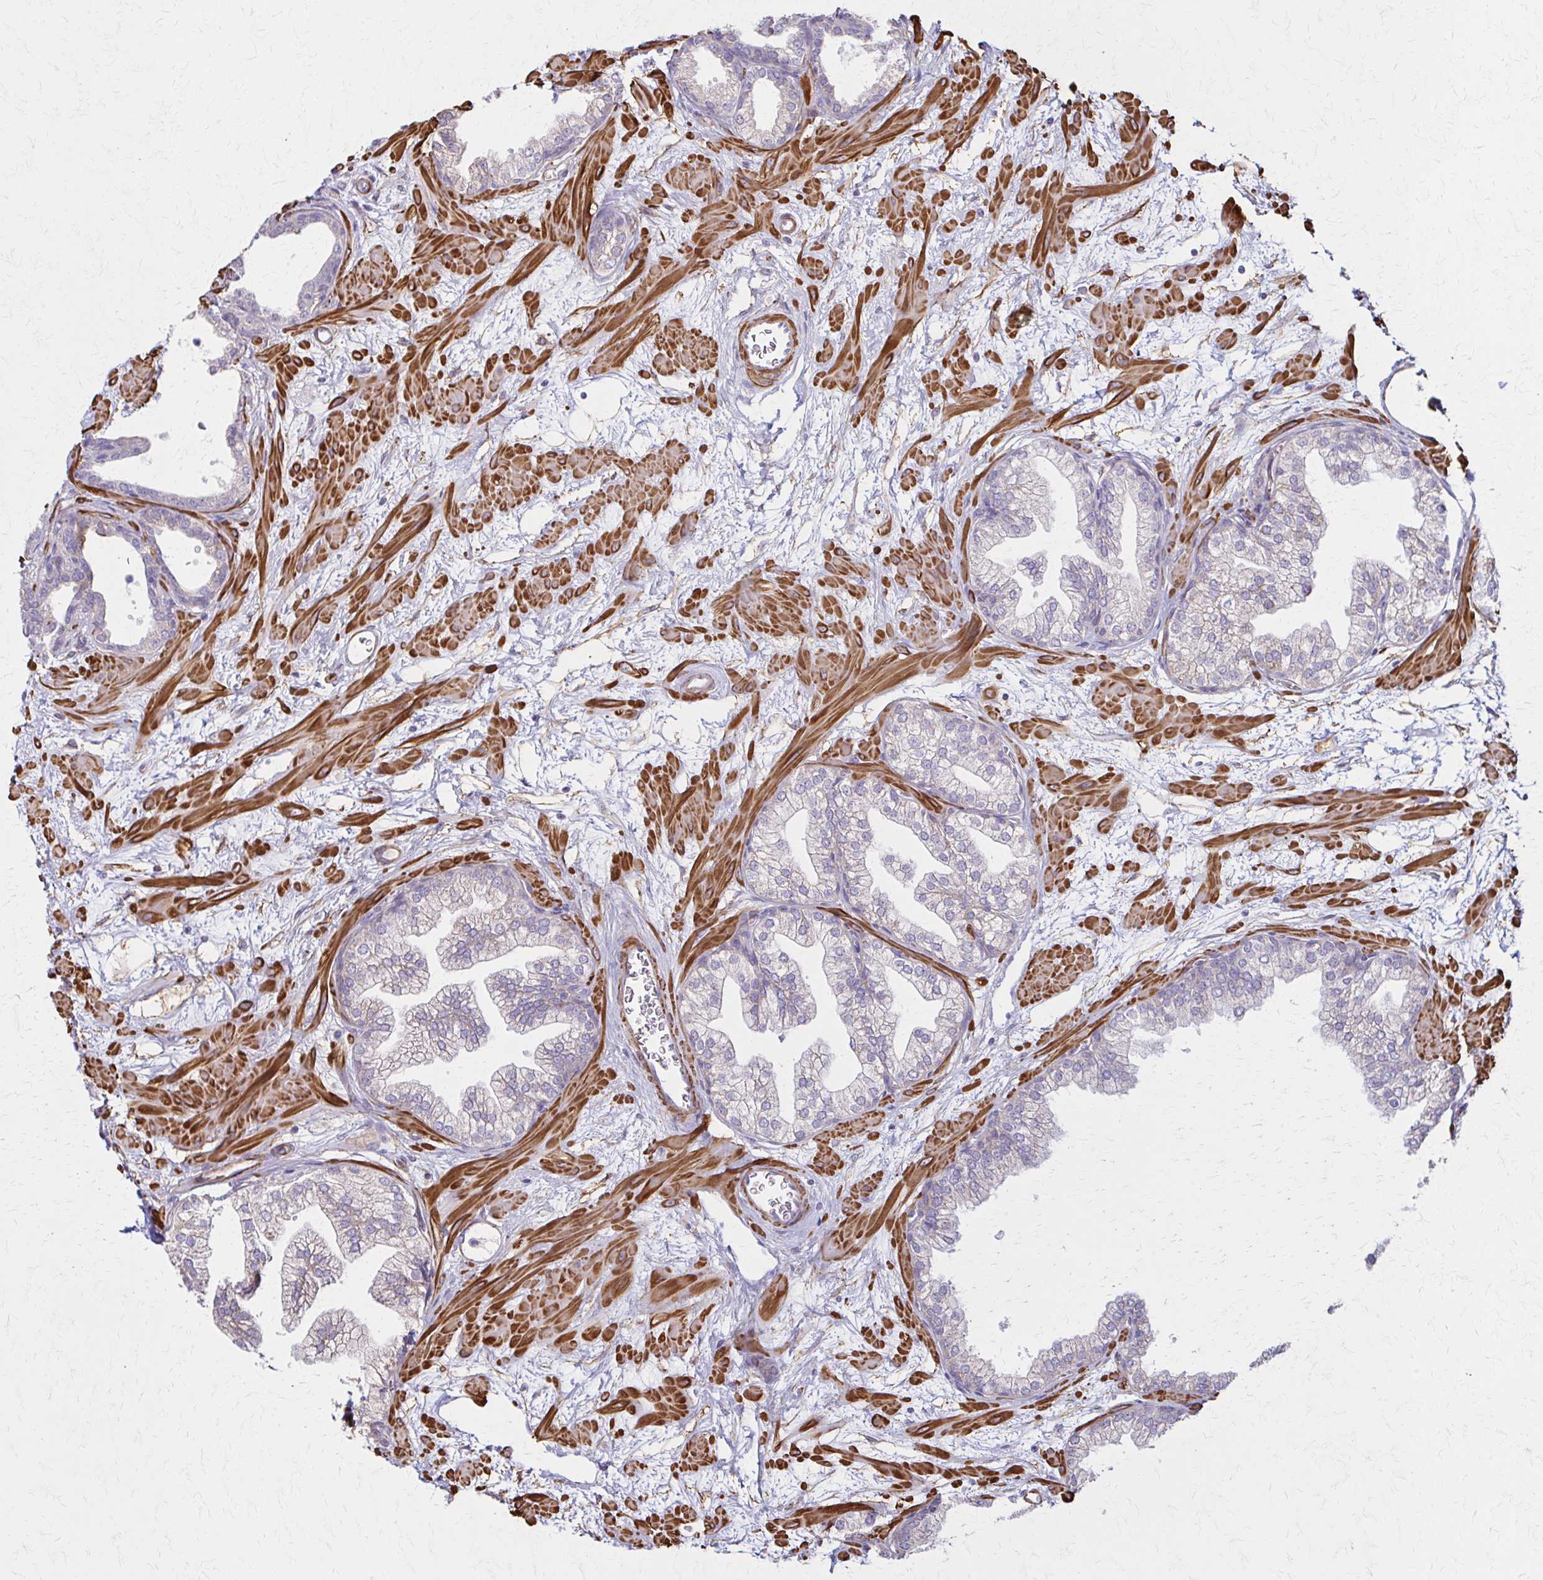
{"staining": {"intensity": "negative", "quantity": "none", "location": "none"}, "tissue": "prostate", "cell_type": "Glandular cells", "image_type": "normal", "snomed": [{"axis": "morphology", "description": "Normal tissue, NOS"}, {"axis": "topography", "description": "Prostate"}], "caption": "Immunohistochemical staining of benign human prostate demonstrates no significant positivity in glandular cells. Nuclei are stained in blue.", "gene": "TIMMDC1", "patient": {"sex": "male", "age": 37}}